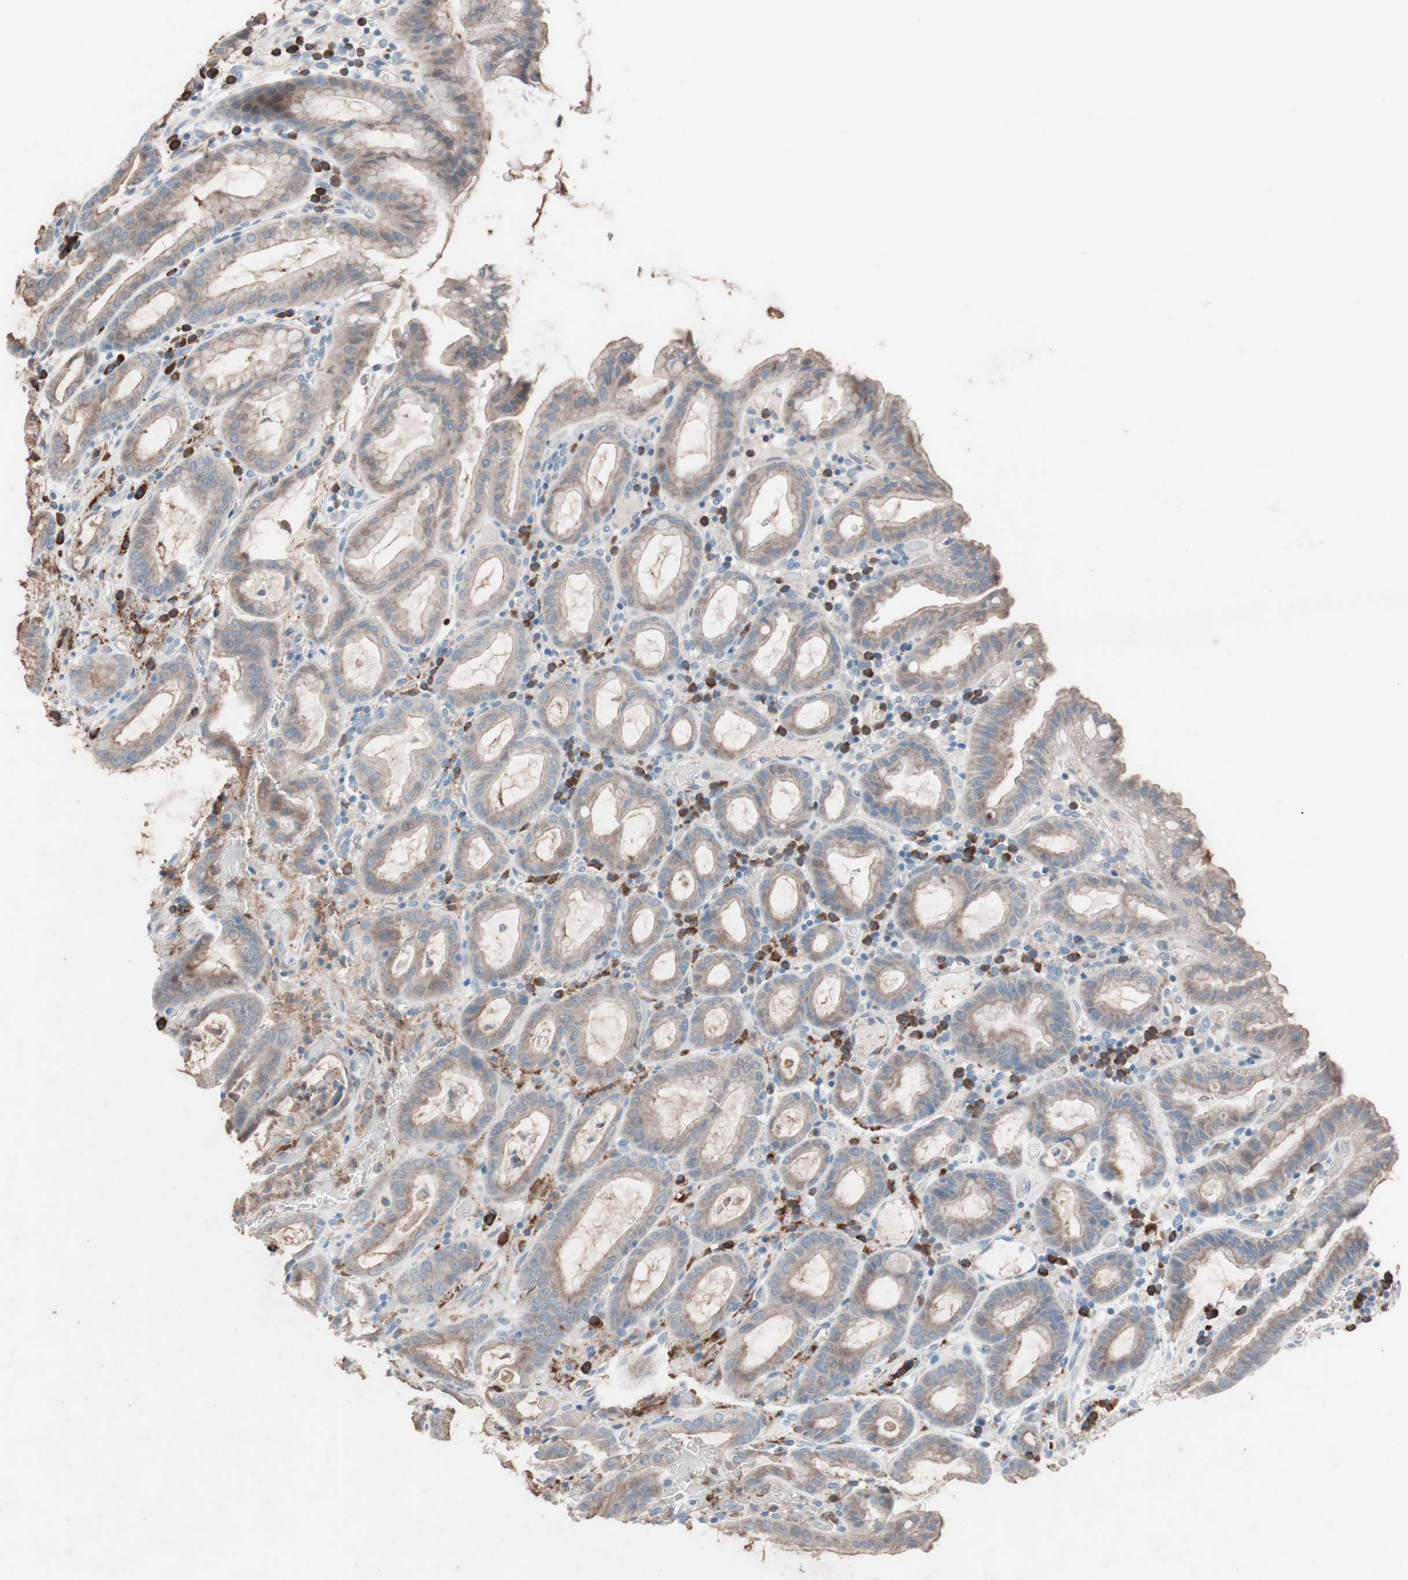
{"staining": {"intensity": "moderate", "quantity": "25%-75%", "location": "cytoplasmic/membranous"}, "tissue": "stomach", "cell_type": "Glandular cells", "image_type": "normal", "snomed": [{"axis": "morphology", "description": "Normal tissue, NOS"}, {"axis": "topography", "description": "Stomach, upper"}], "caption": "The photomicrograph shows a brown stain indicating the presence of a protein in the cytoplasmic/membranous of glandular cells in stomach.", "gene": "GRB7", "patient": {"sex": "male", "age": 68}}